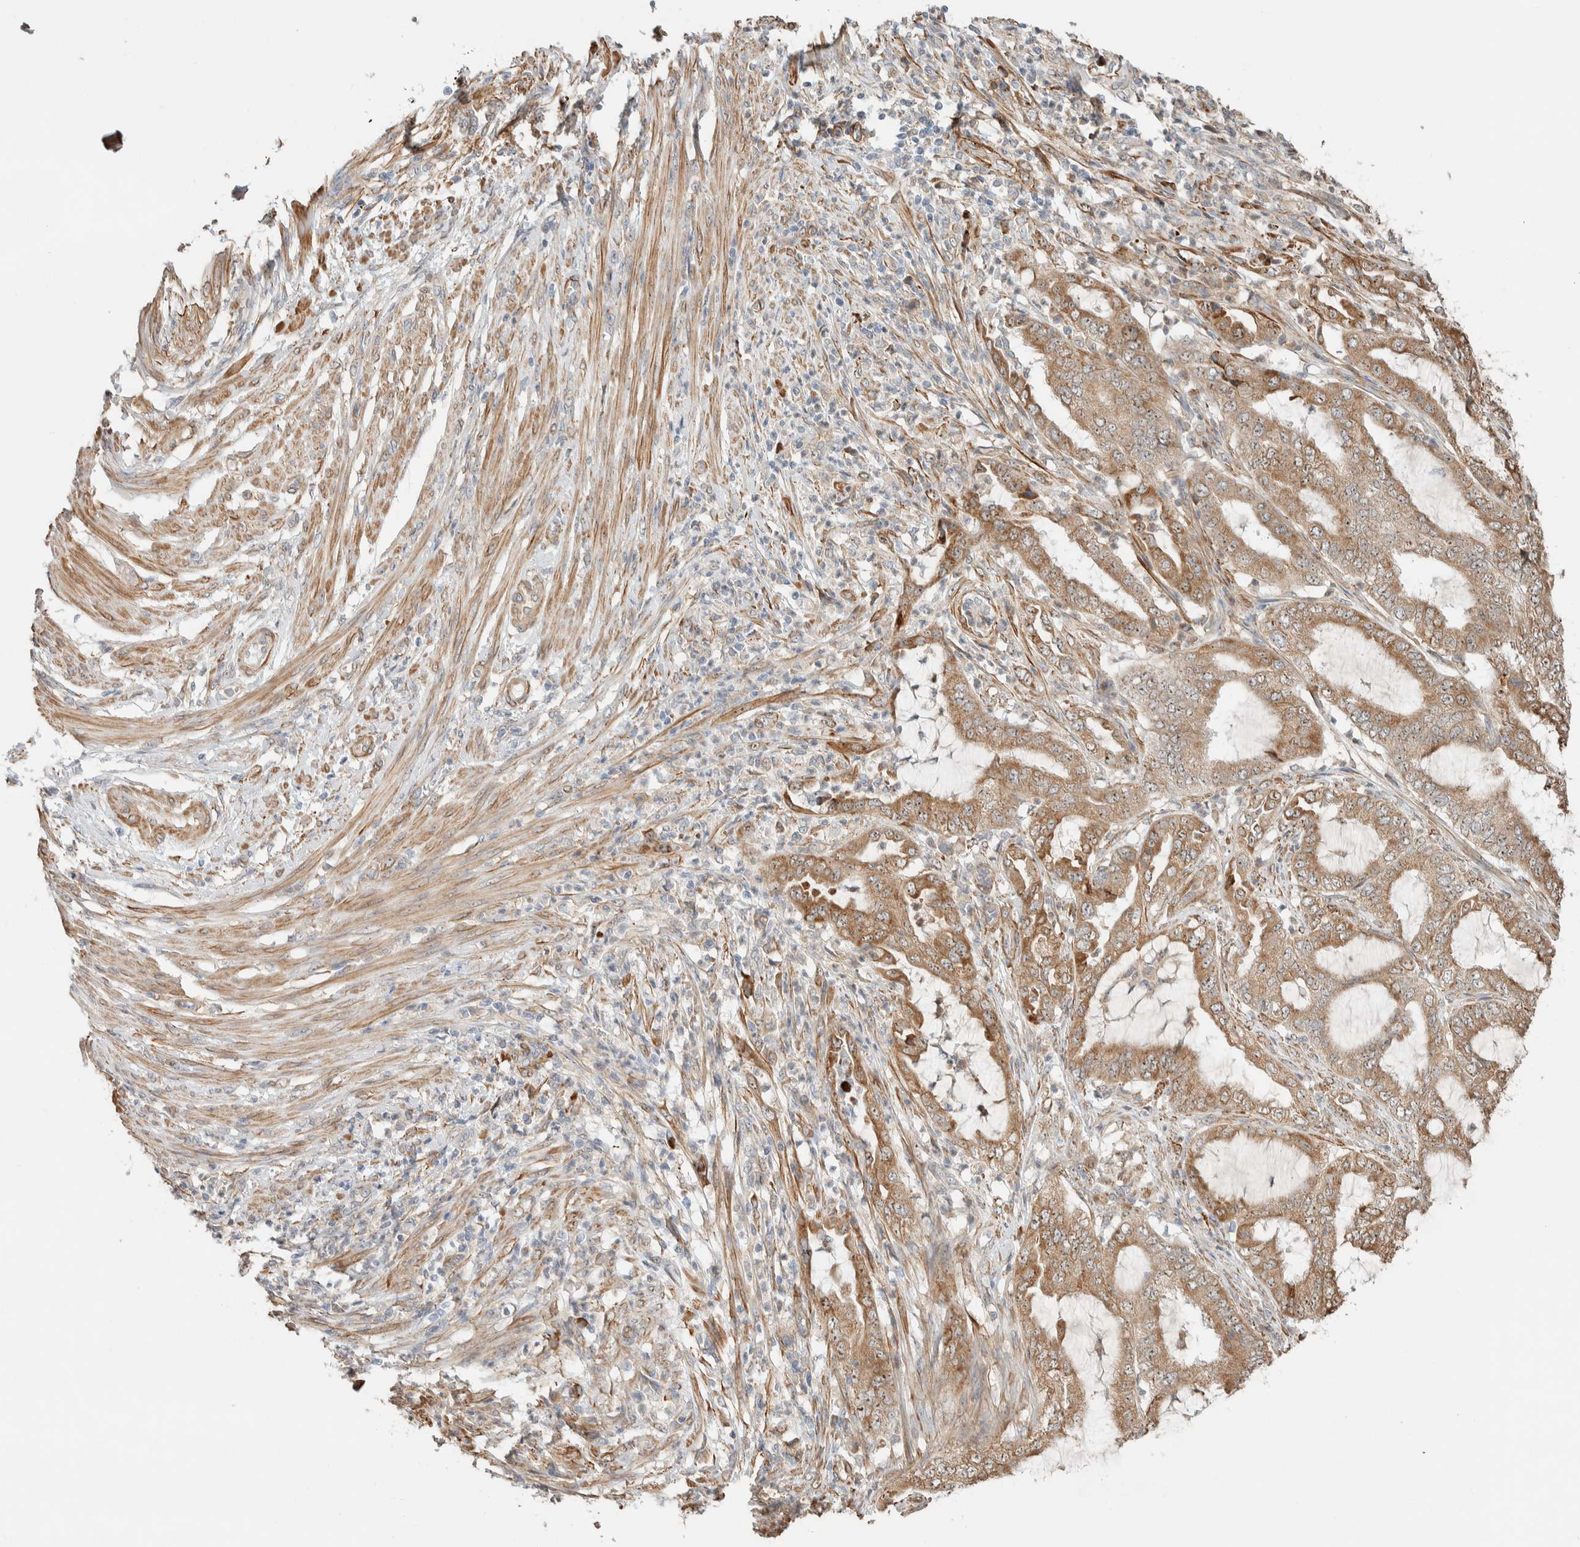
{"staining": {"intensity": "moderate", "quantity": ">75%", "location": "cytoplasmic/membranous"}, "tissue": "endometrial cancer", "cell_type": "Tumor cells", "image_type": "cancer", "snomed": [{"axis": "morphology", "description": "Adenocarcinoma, NOS"}, {"axis": "topography", "description": "Endometrium"}], "caption": "Immunohistochemical staining of human endometrial adenocarcinoma demonstrates medium levels of moderate cytoplasmic/membranous expression in approximately >75% of tumor cells.", "gene": "KLHL40", "patient": {"sex": "female", "age": 51}}